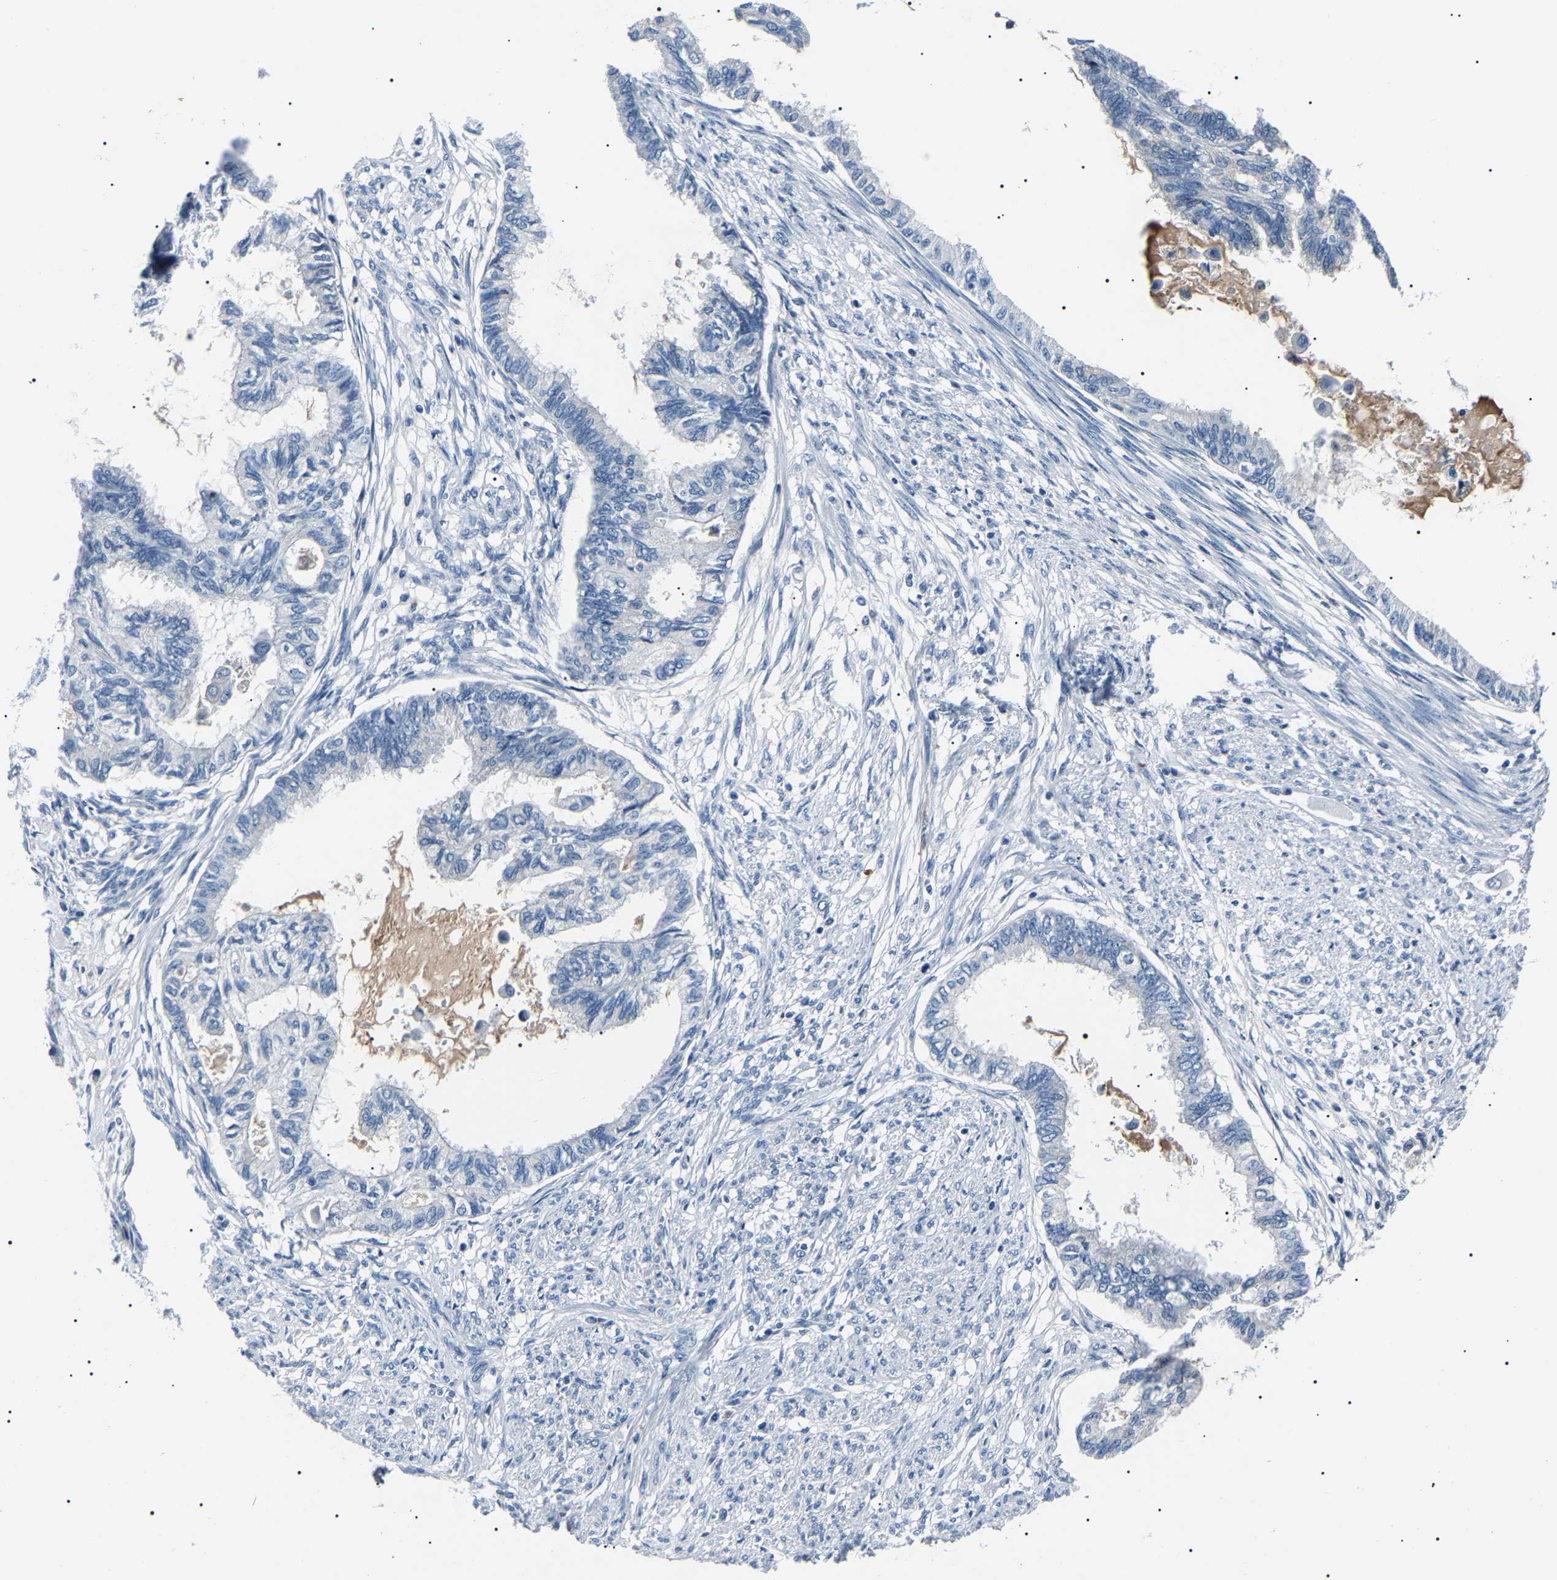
{"staining": {"intensity": "negative", "quantity": "none", "location": "none"}, "tissue": "cervical cancer", "cell_type": "Tumor cells", "image_type": "cancer", "snomed": [{"axis": "morphology", "description": "Normal tissue, NOS"}, {"axis": "morphology", "description": "Adenocarcinoma, NOS"}, {"axis": "topography", "description": "Cervix"}, {"axis": "topography", "description": "Endometrium"}], "caption": "Tumor cells are negative for protein expression in human adenocarcinoma (cervical).", "gene": "KLK15", "patient": {"sex": "female", "age": 86}}